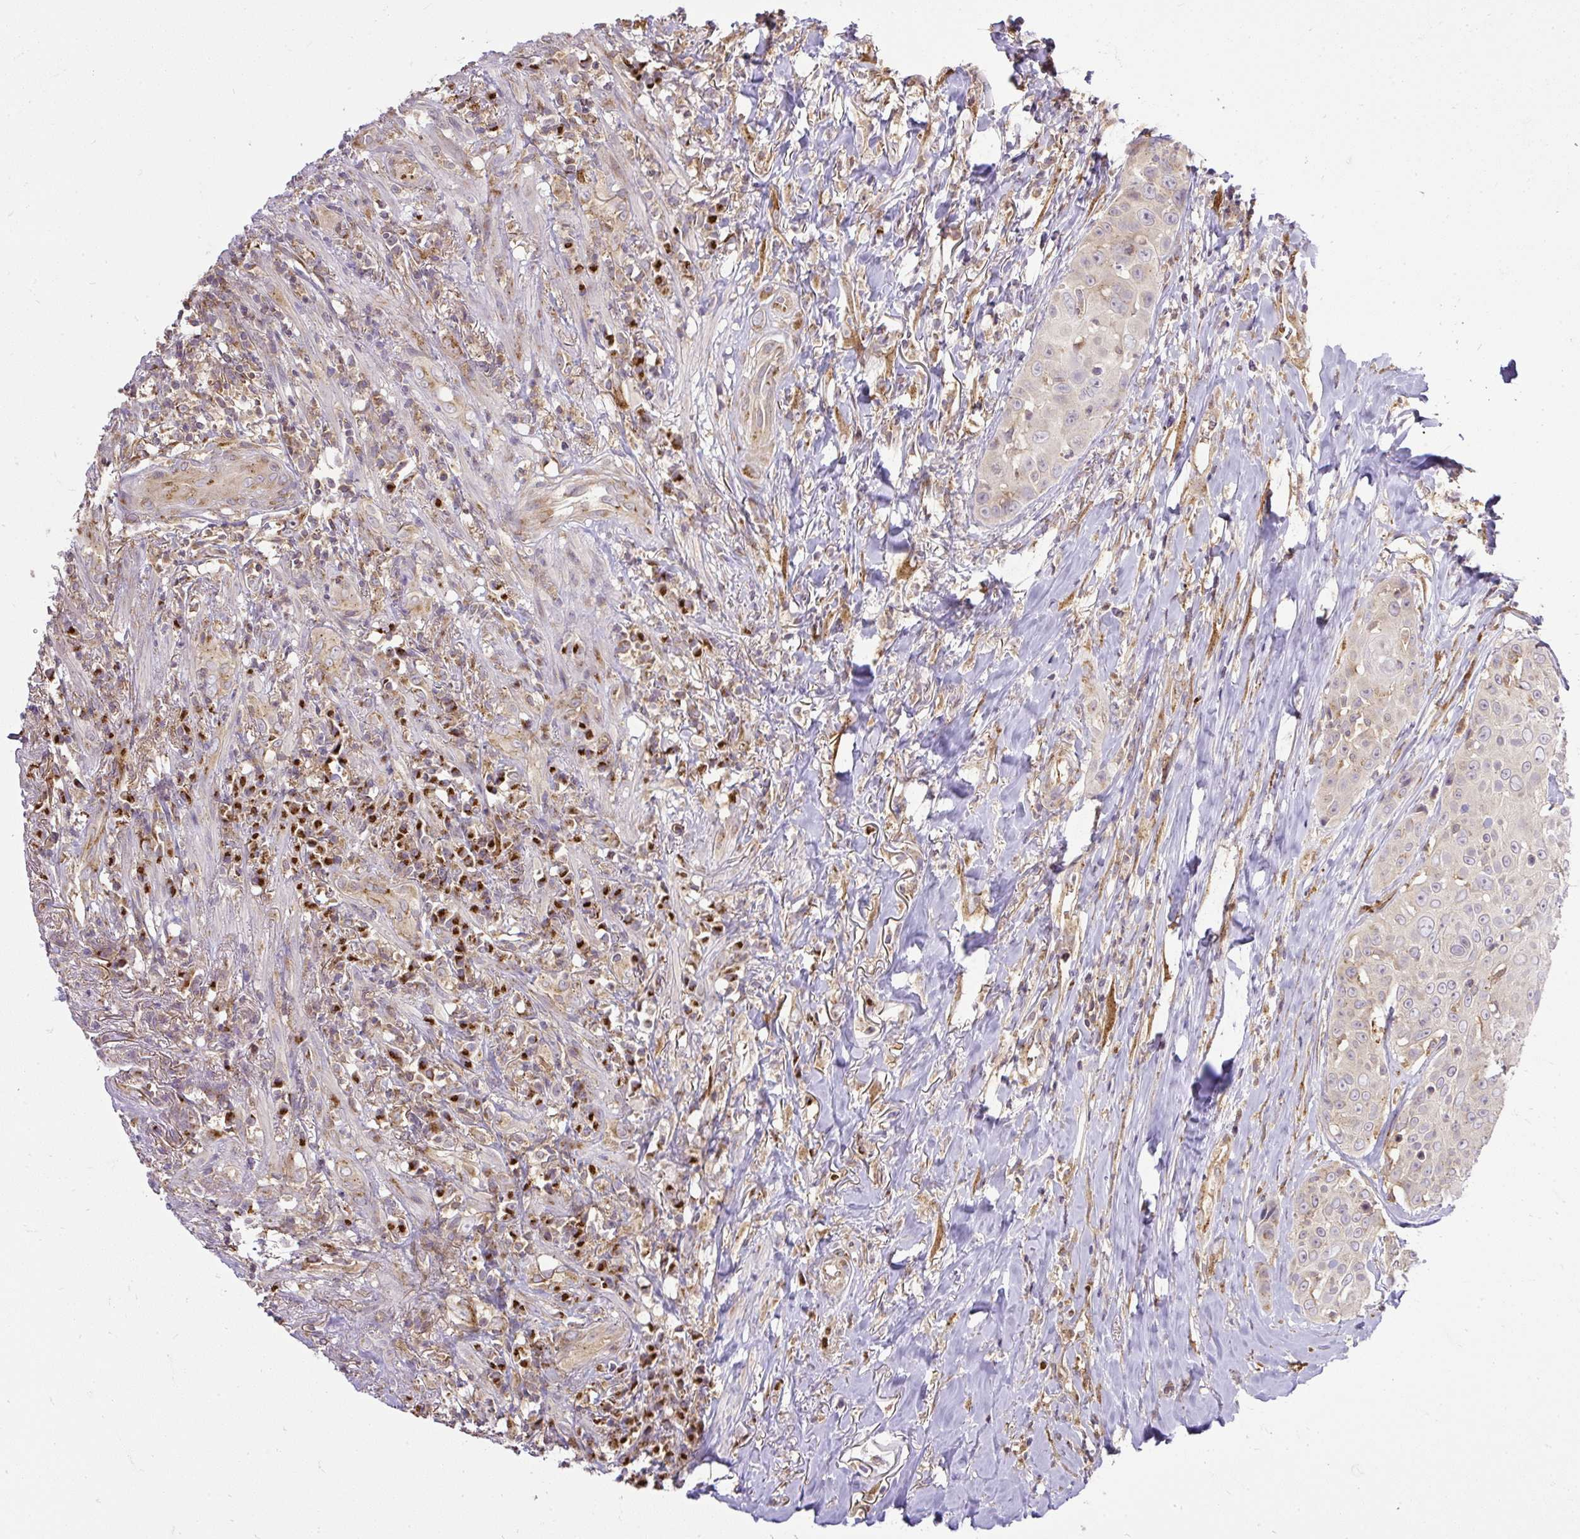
{"staining": {"intensity": "moderate", "quantity": "<25%", "location": "cytoplasmic/membranous"}, "tissue": "head and neck cancer", "cell_type": "Tumor cells", "image_type": "cancer", "snomed": [{"axis": "morphology", "description": "Squamous cell carcinoma, NOS"}, {"axis": "topography", "description": "Head-Neck"}], "caption": "The immunohistochemical stain highlights moderate cytoplasmic/membranous expression in tumor cells of head and neck squamous cell carcinoma tissue. (Stains: DAB (3,3'-diaminobenzidine) in brown, nuclei in blue, Microscopy: brightfield microscopy at high magnification).", "gene": "SMC4", "patient": {"sex": "male", "age": 83}}